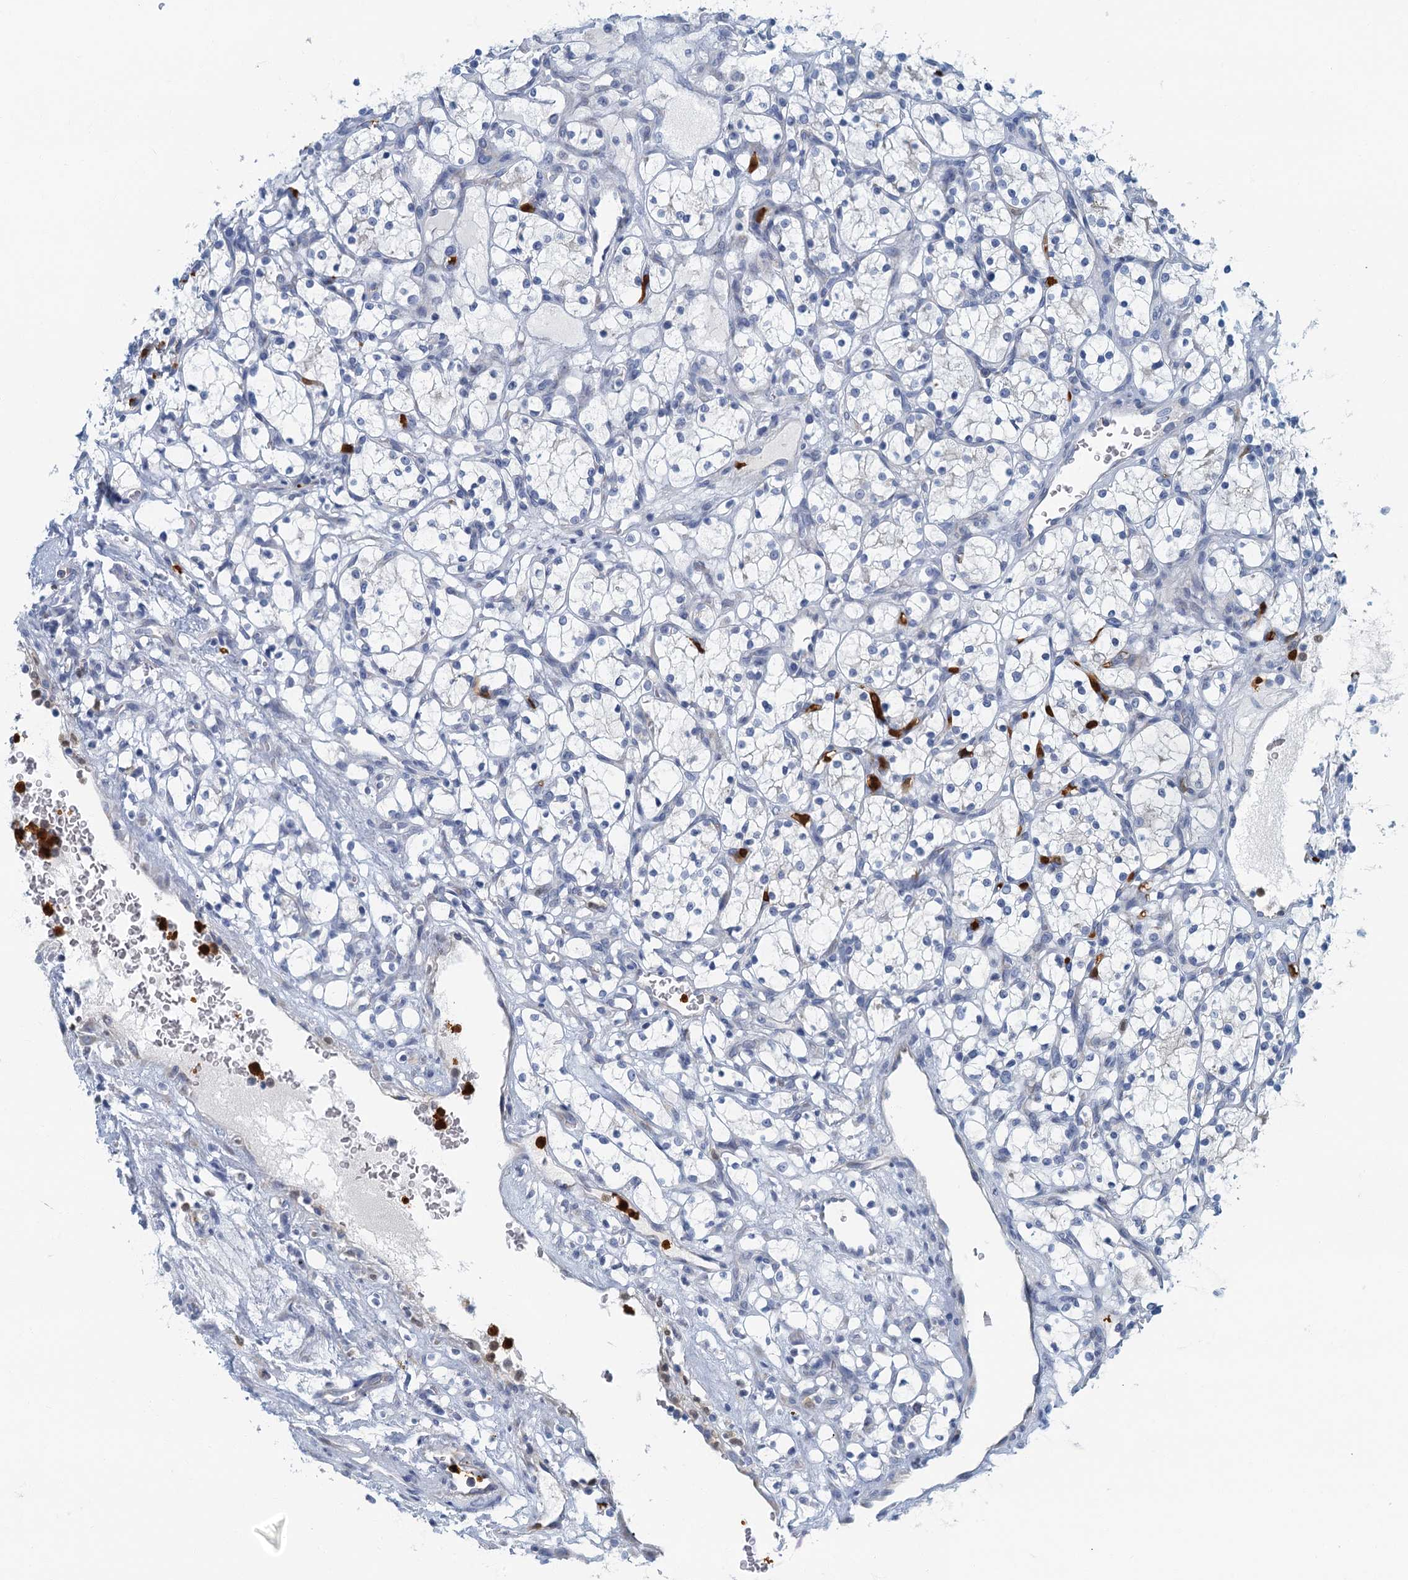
{"staining": {"intensity": "negative", "quantity": "none", "location": "none"}, "tissue": "renal cancer", "cell_type": "Tumor cells", "image_type": "cancer", "snomed": [{"axis": "morphology", "description": "Adenocarcinoma, NOS"}, {"axis": "topography", "description": "Kidney"}], "caption": "Renal cancer stained for a protein using immunohistochemistry shows no staining tumor cells.", "gene": "ANKDD1A", "patient": {"sex": "female", "age": 69}}